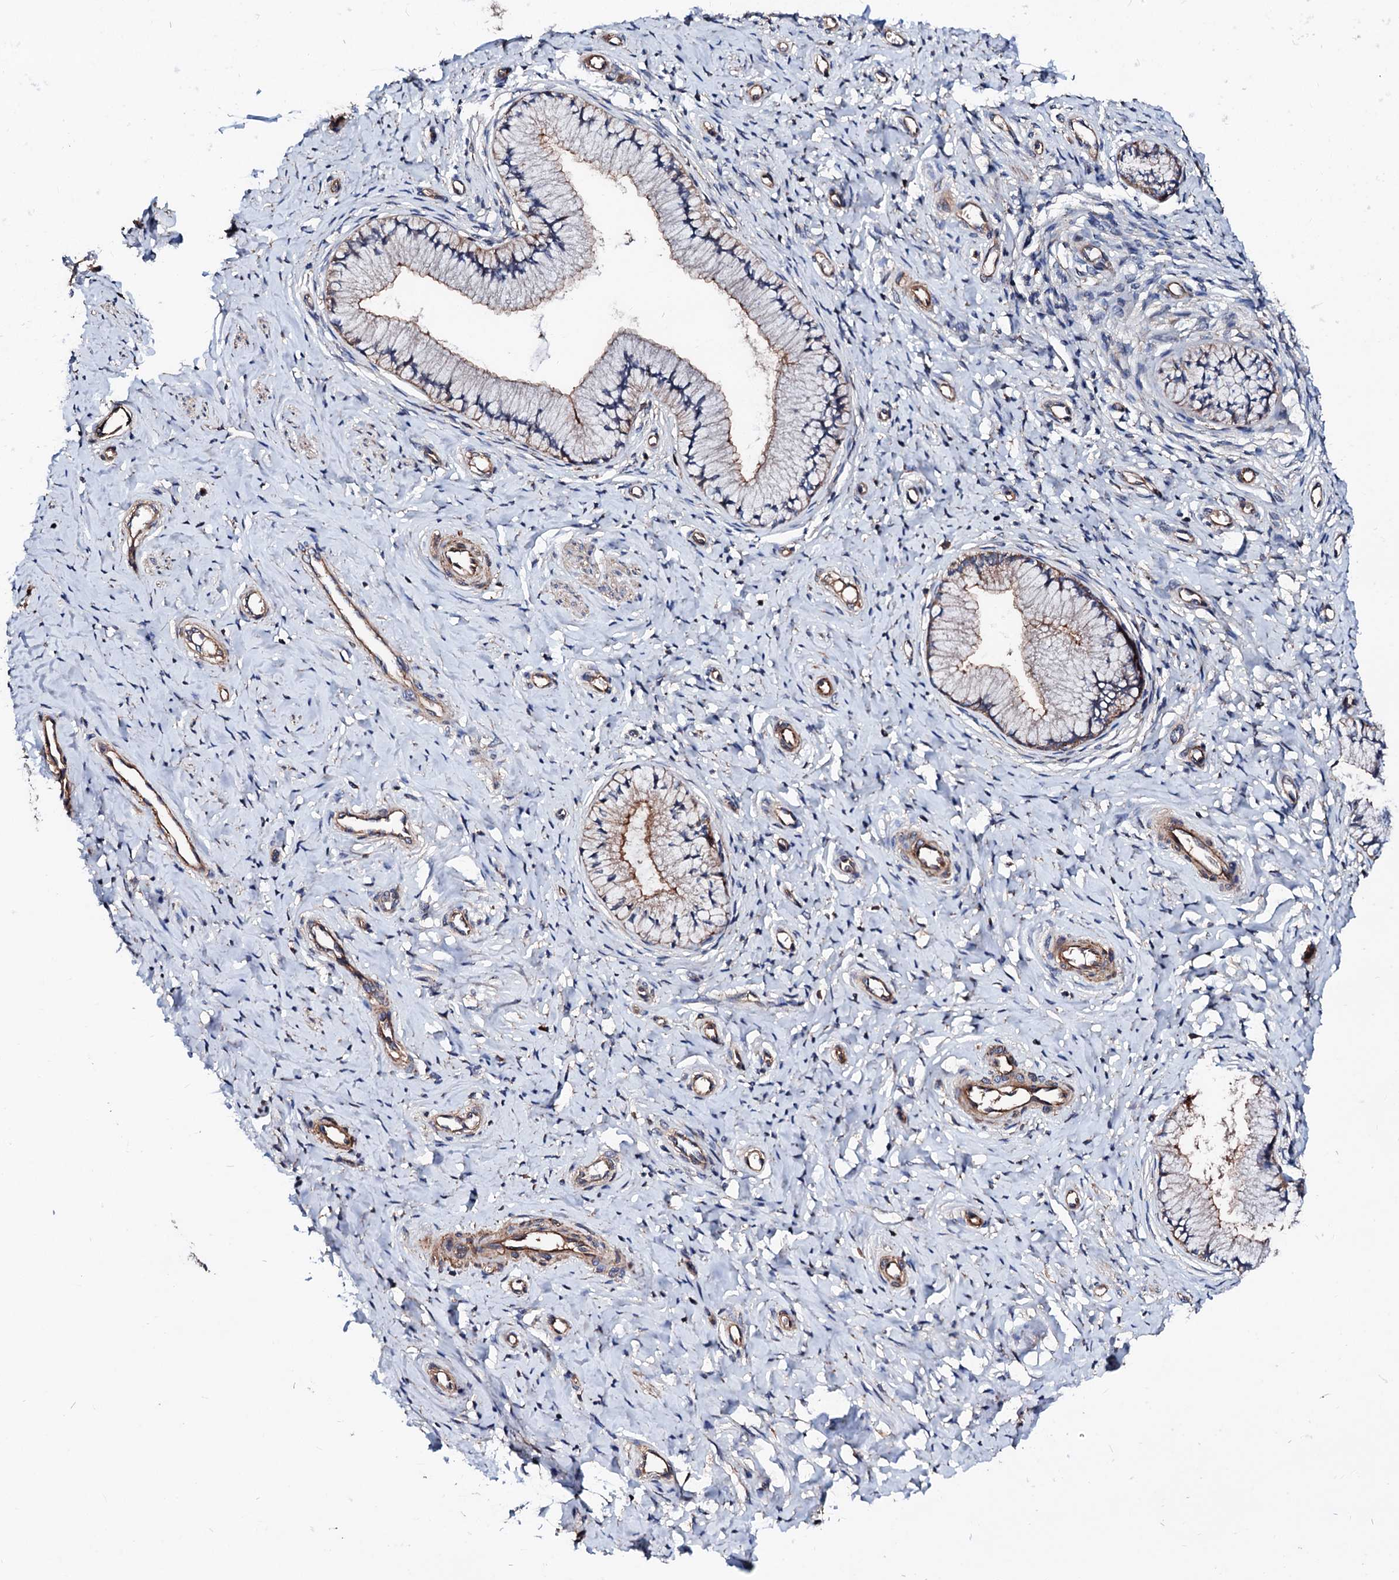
{"staining": {"intensity": "weak", "quantity": ">75%", "location": "cytoplasmic/membranous"}, "tissue": "cervix", "cell_type": "Glandular cells", "image_type": "normal", "snomed": [{"axis": "morphology", "description": "Normal tissue, NOS"}, {"axis": "topography", "description": "Cervix"}], "caption": "Immunohistochemistry staining of benign cervix, which demonstrates low levels of weak cytoplasmic/membranous staining in about >75% of glandular cells indicating weak cytoplasmic/membranous protein positivity. The staining was performed using DAB (3,3'-diaminobenzidine) (brown) for protein detection and nuclei were counterstained in hematoxylin (blue).", "gene": "TBCEL", "patient": {"sex": "female", "age": 36}}